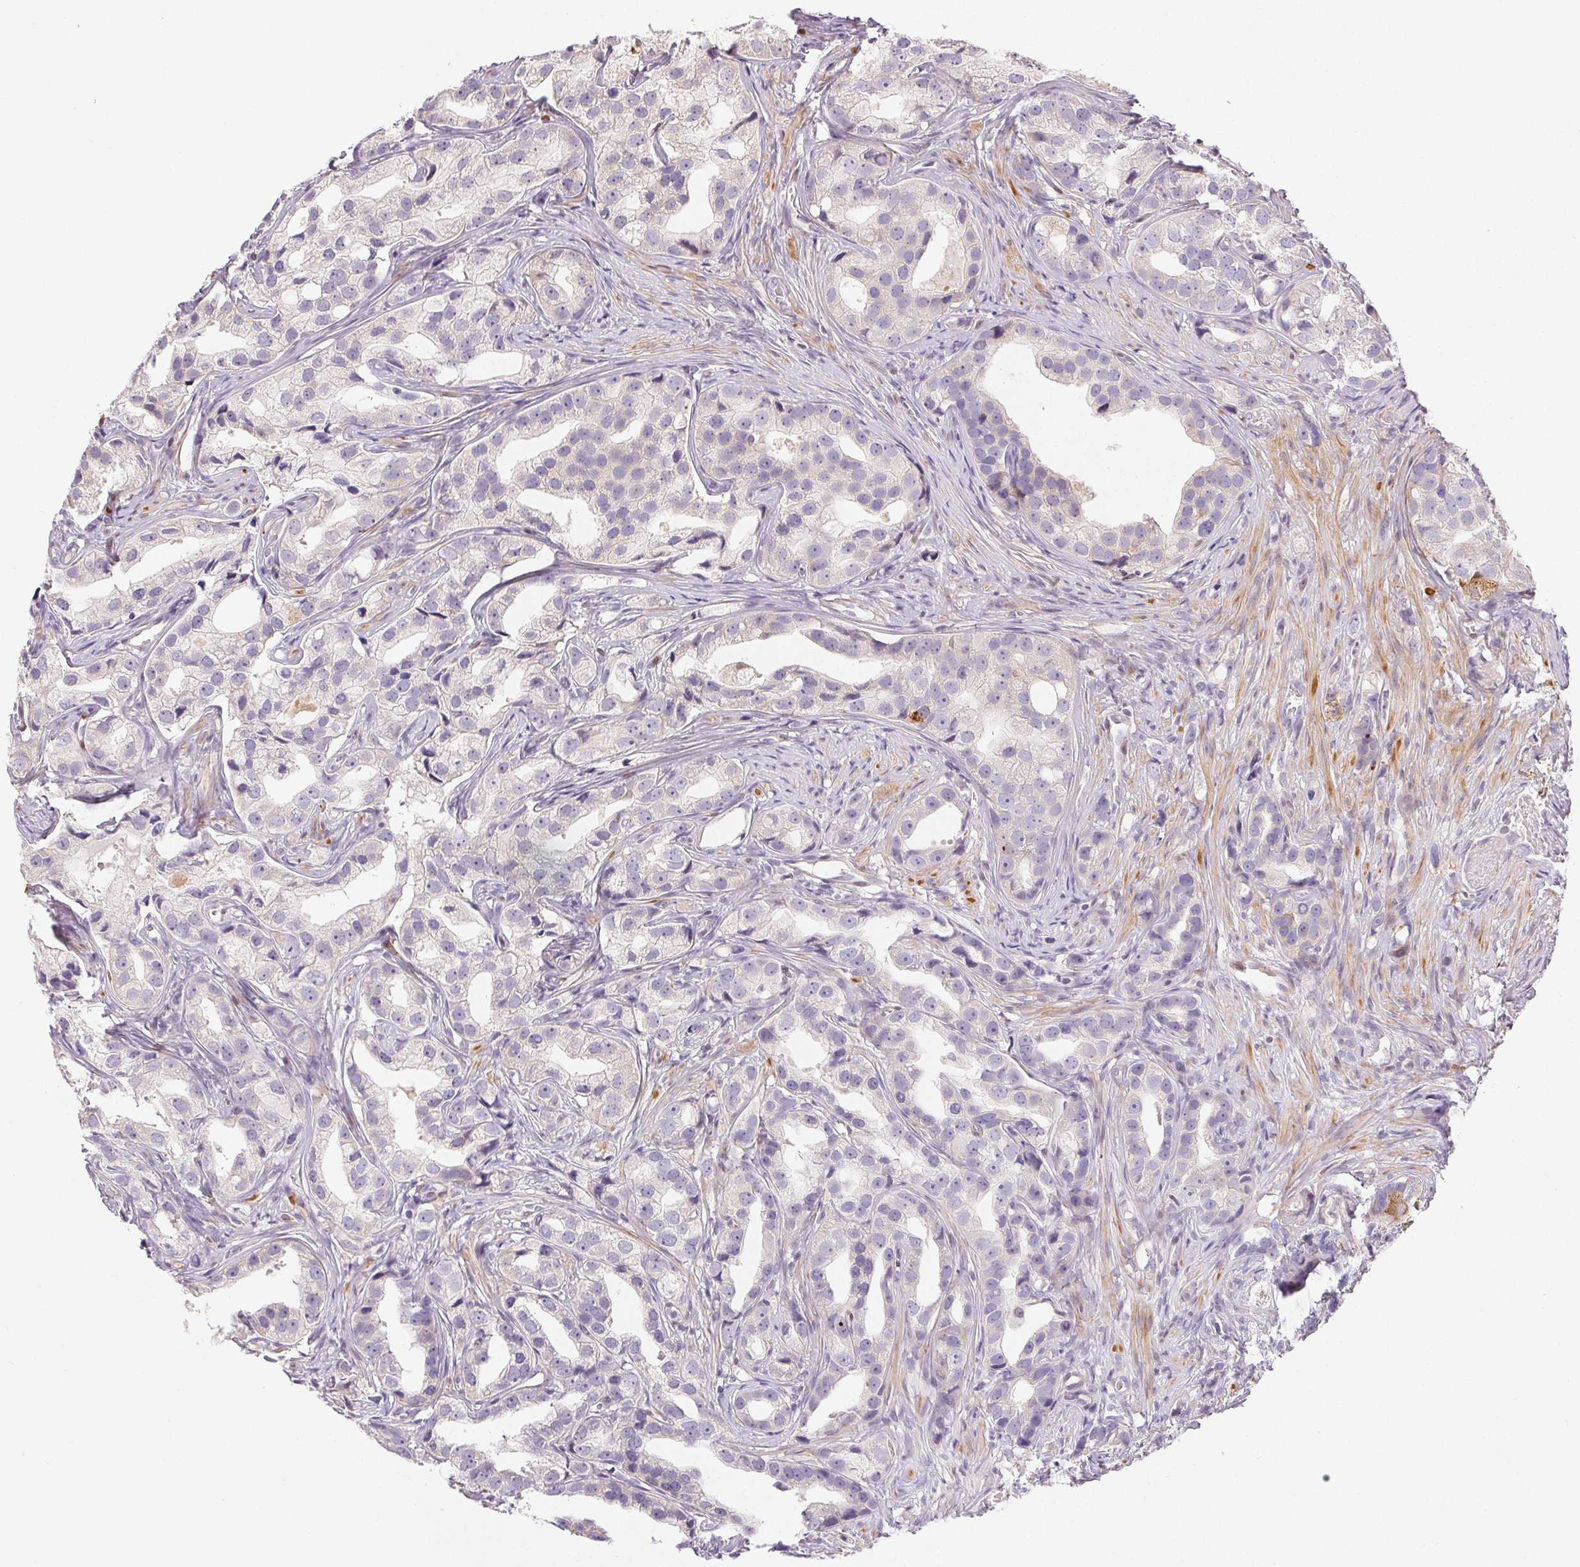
{"staining": {"intensity": "negative", "quantity": "none", "location": "none"}, "tissue": "prostate cancer", "cell_type": "Tumor cells", "image_type": "cancer", "snomed": [{"axis": "morphology", "description": "Adenocarcinoma, High grade"}, {"axis": "topography", "description": "Prostate"}], "caption": "DAB (3,3'-diaminobenzidine) immunohistochemical staining of prostate adenocarcinoma (high-grade) shows no significant staining in tumor cells. (Immunohistochemistry (ihc), brightfield microscopy, high magnification).", "gene": "RPGRIP1", "patient": {"sex": "male", "age": 75}}